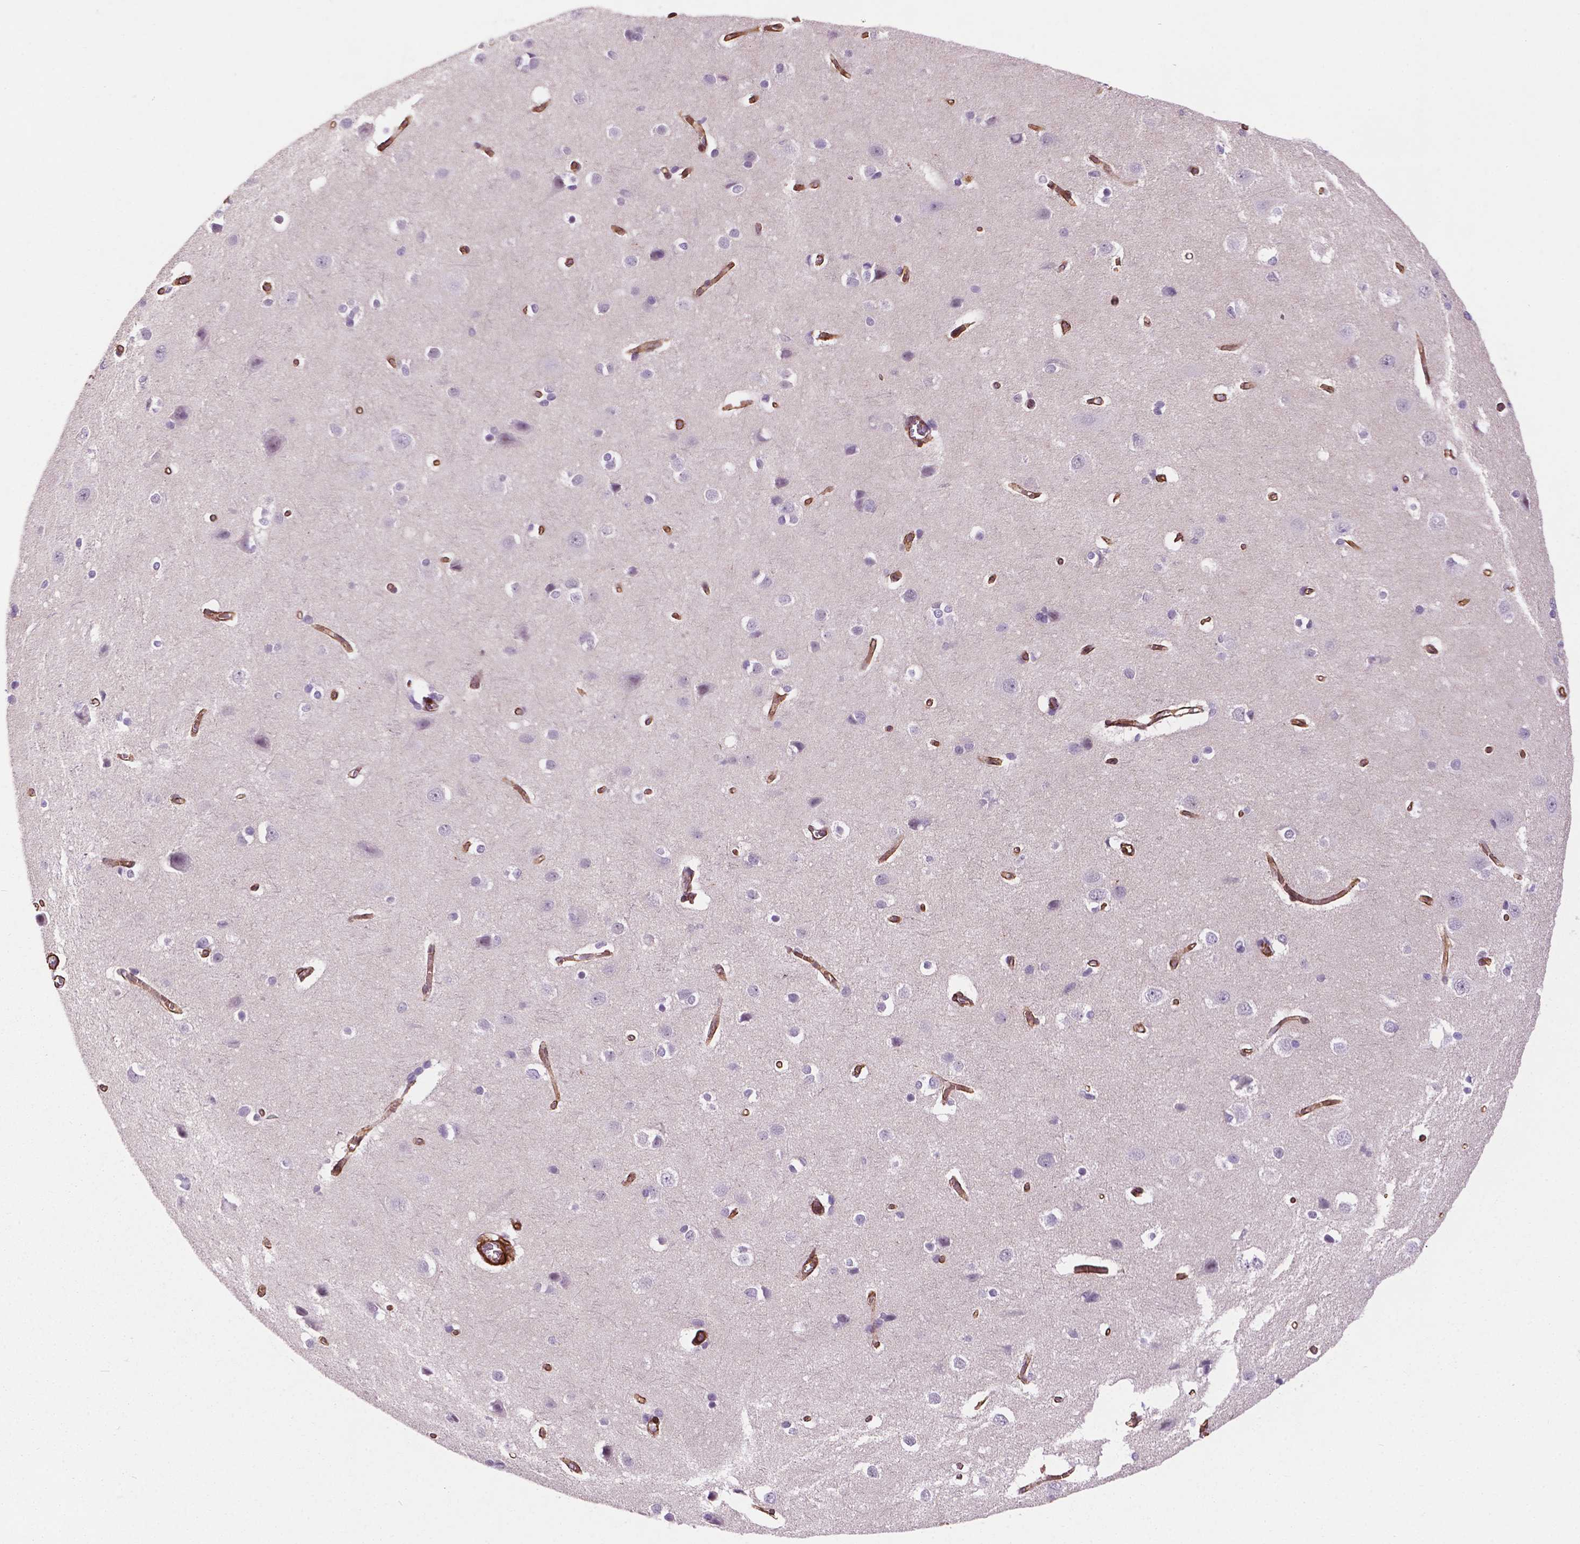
{"staining": {"intensity": "moderate", "quantity": ">75%", "location": "cytoplasmic/membranous,nuclear"}, "tissue": "cerebral cortex", "cell_type": "Endothelial cells", "image_type": "normal", "snomed": [{"axis": "morphology", "description": "Normal tissue, NOS"}, {"axis": "topography", "description": "Cerebral cortex"}], "caption": "Immunohistochemistry (IHC) image of normal cerebral cortex: cerebral cortex stained using immunohistochemistry reveals medium levels of moderate protein expression localized specifically in the cytoplasmic/membranous,nuclear of endothelial cells, appearing as a cytoplasmic/membranous,nuclear brown color.", "gene": "EGFL8", "patient": {"sex": "male", "age": 37}}